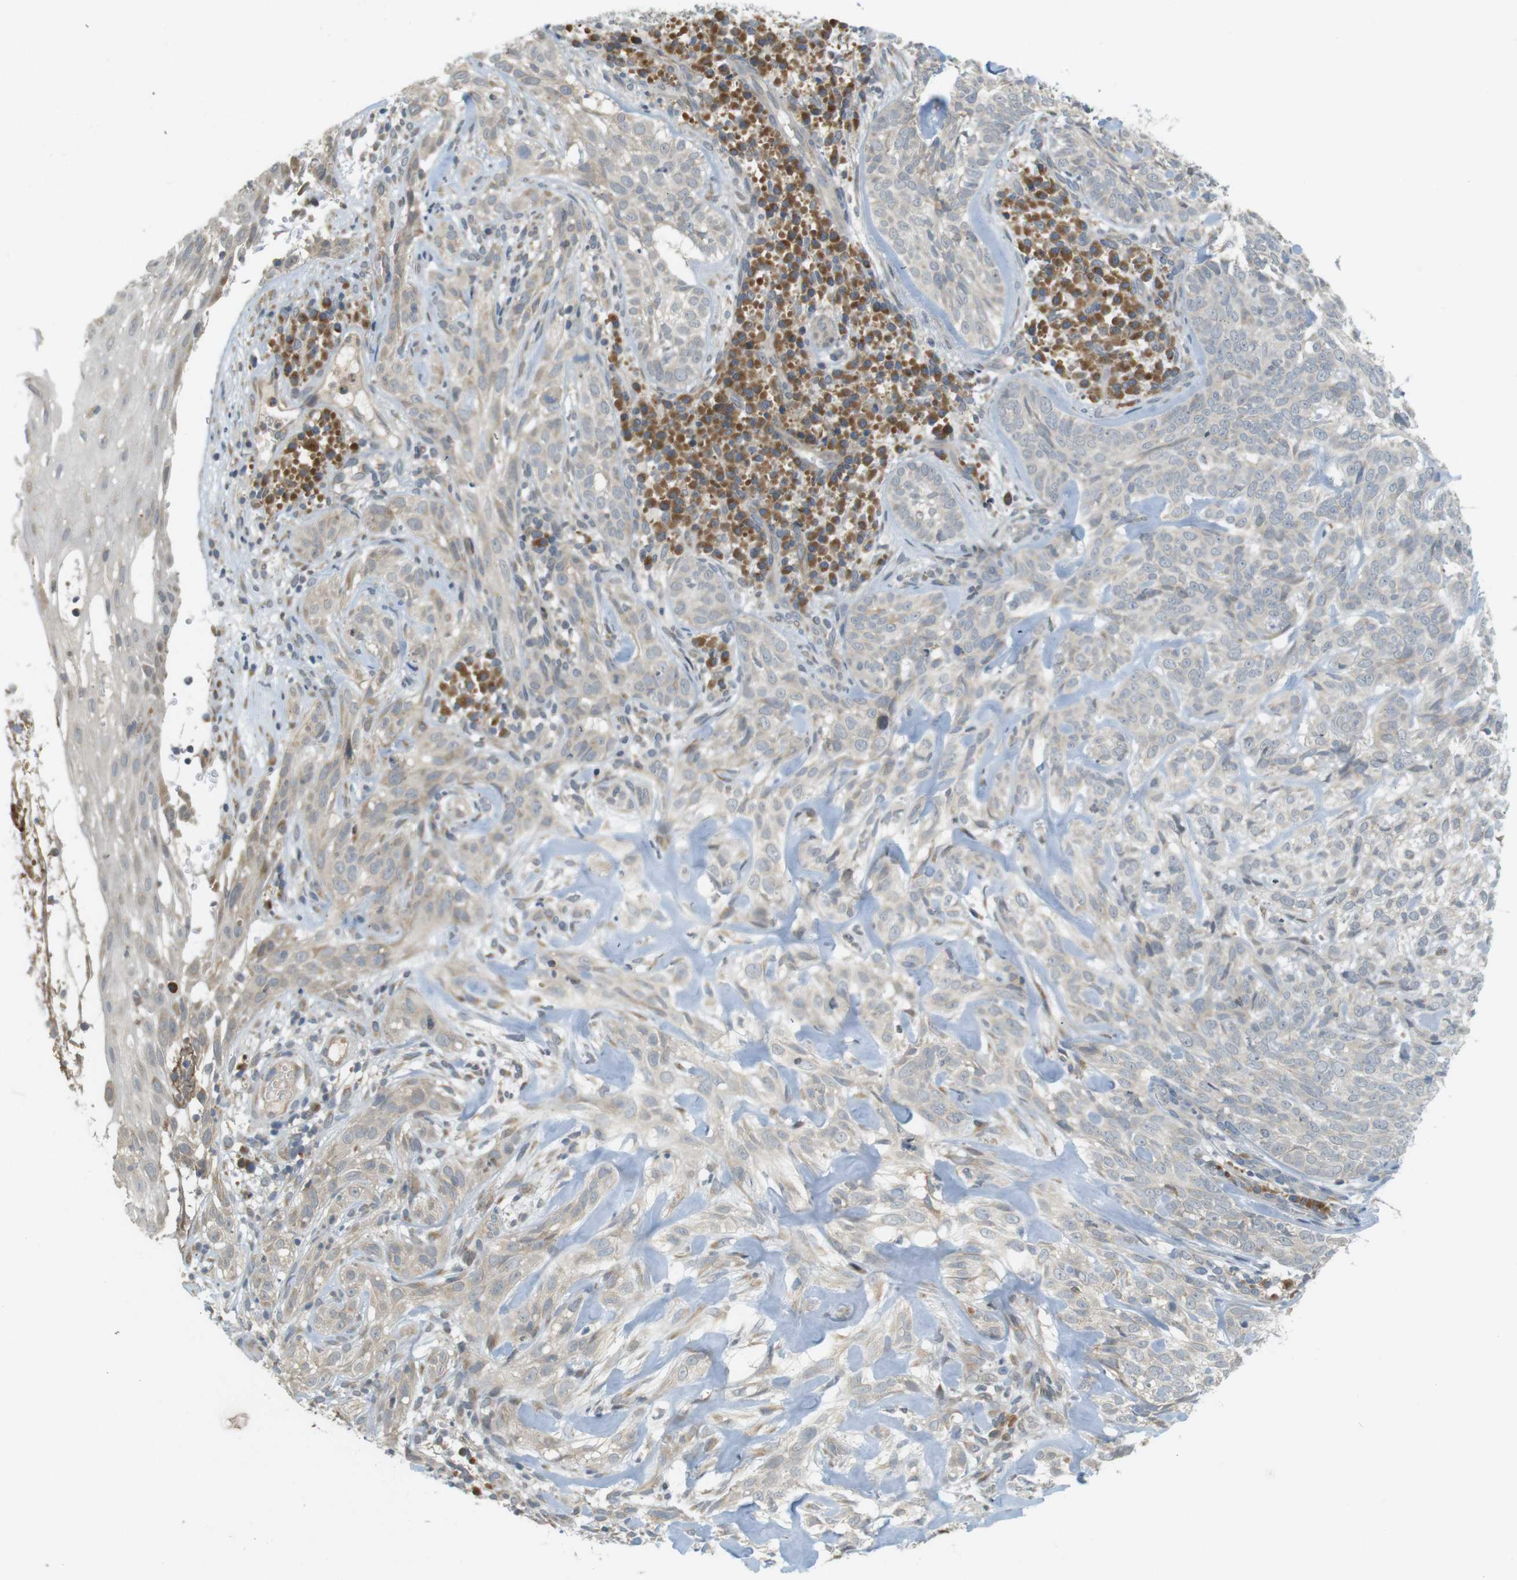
{"staining": {"intensity": "weak", "quantity": "<25%", "location": "cytoplasmic/membranous"}, "tissue": "skin cancer", "cell_type": "Tumor cells", "image_type": "cancer", "snomed": [{"axis": "morphology", "description": "Basal cell carcinoma"}, {"axis": "topography", "description": "Skin"}], "caption": "A photomicrograph of skin cancer stained for a protein shows no brown staining in tumor cells.", "gene": "CLRN3", "patient": {"sex": "male", "age": 72}}